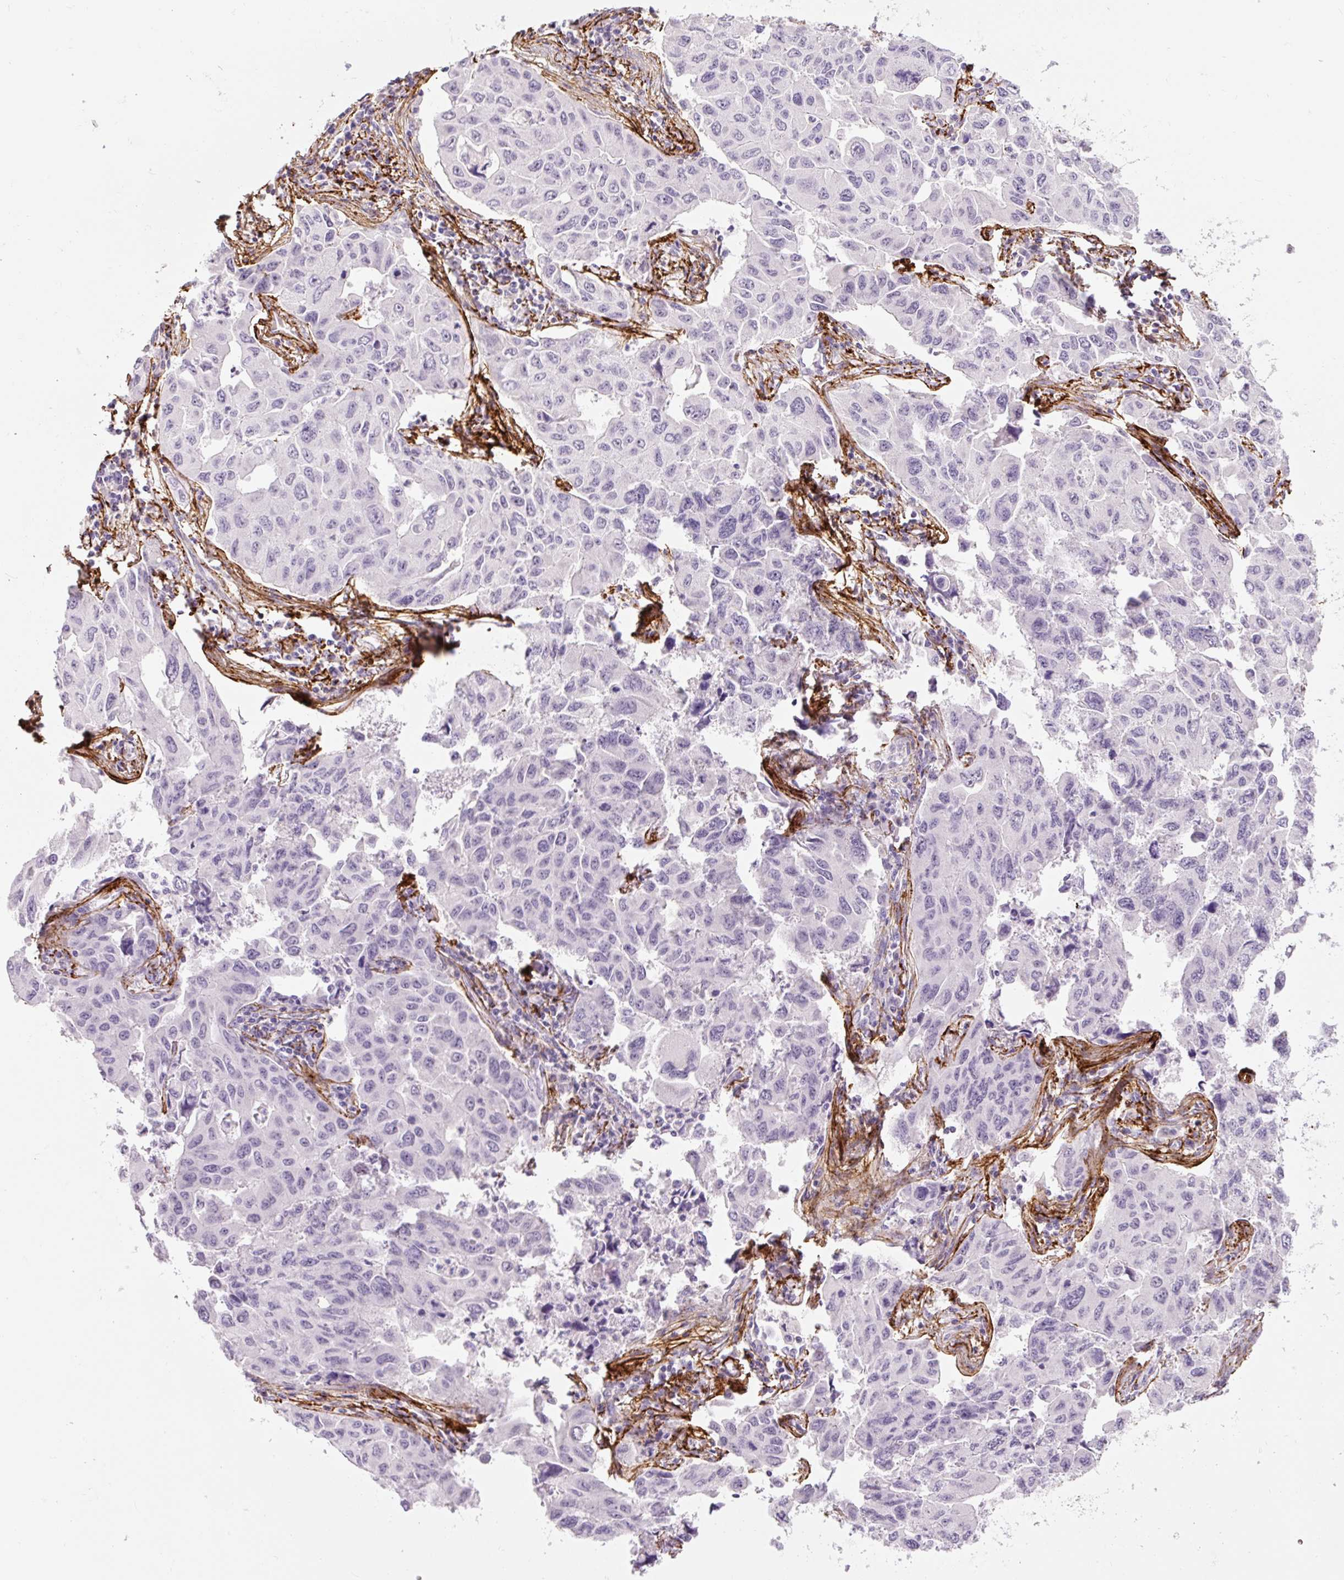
{"staining": {"intensity": "negative", "quantity": "none", "location": "none"}, "tissue": "lung cancer", "cell_type": "Tumor cells", "image_type": "cancer", "snomed": [{"axis": "morphology", "description": "Adenocarcinoma, NOS"}, {"axis": "topography", "description": "Lung"}], "caption": "Image shows no protein positivity in tumor cells of lung cancer (adenocarcinoma) tissue.", "gene": "FBN1", "patient": {"sex": "male", "age": 64}}